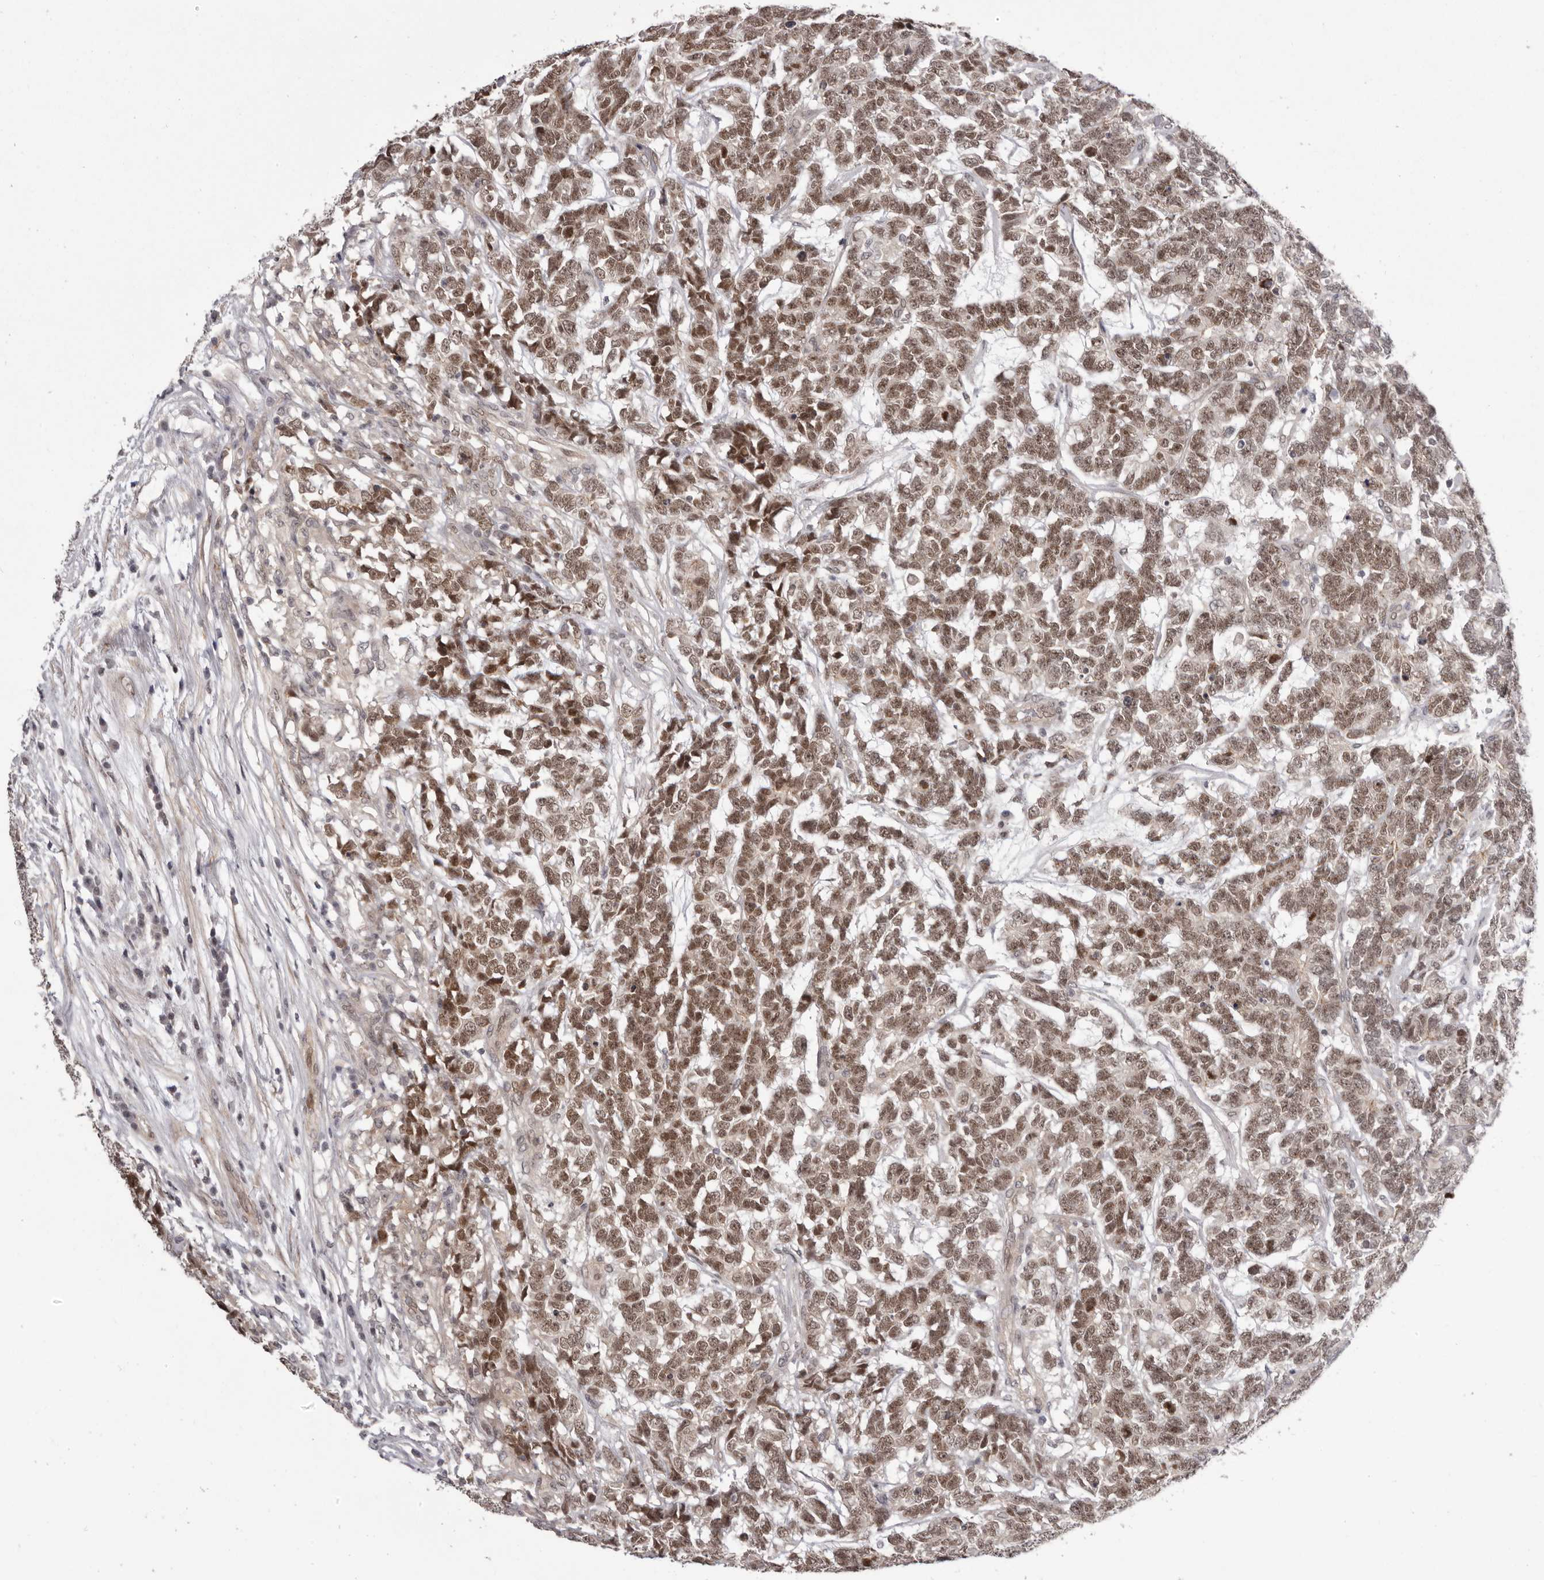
{"staining": {"intensity": "moderate", "quantity": ">75%", "location": "nuclear"}, "tissue": "testis cancer", "cell_type": "Tumor cells", "image_type": "cancer", "snomed": [{"axis": "morphology", "description": "Carcinoma, Embryonal, NOS"}, {"axis": "topography", "description": "Testis"}], "caption": "Immunohistochemistry (IHC) of testis cancer (embryonal carcinoma) reveals medium levels of moderate nuclear positivity in approximately >75% of tumor cells.", "gene": "RNF2", "patient": {"sex": "male", "age": 26}}